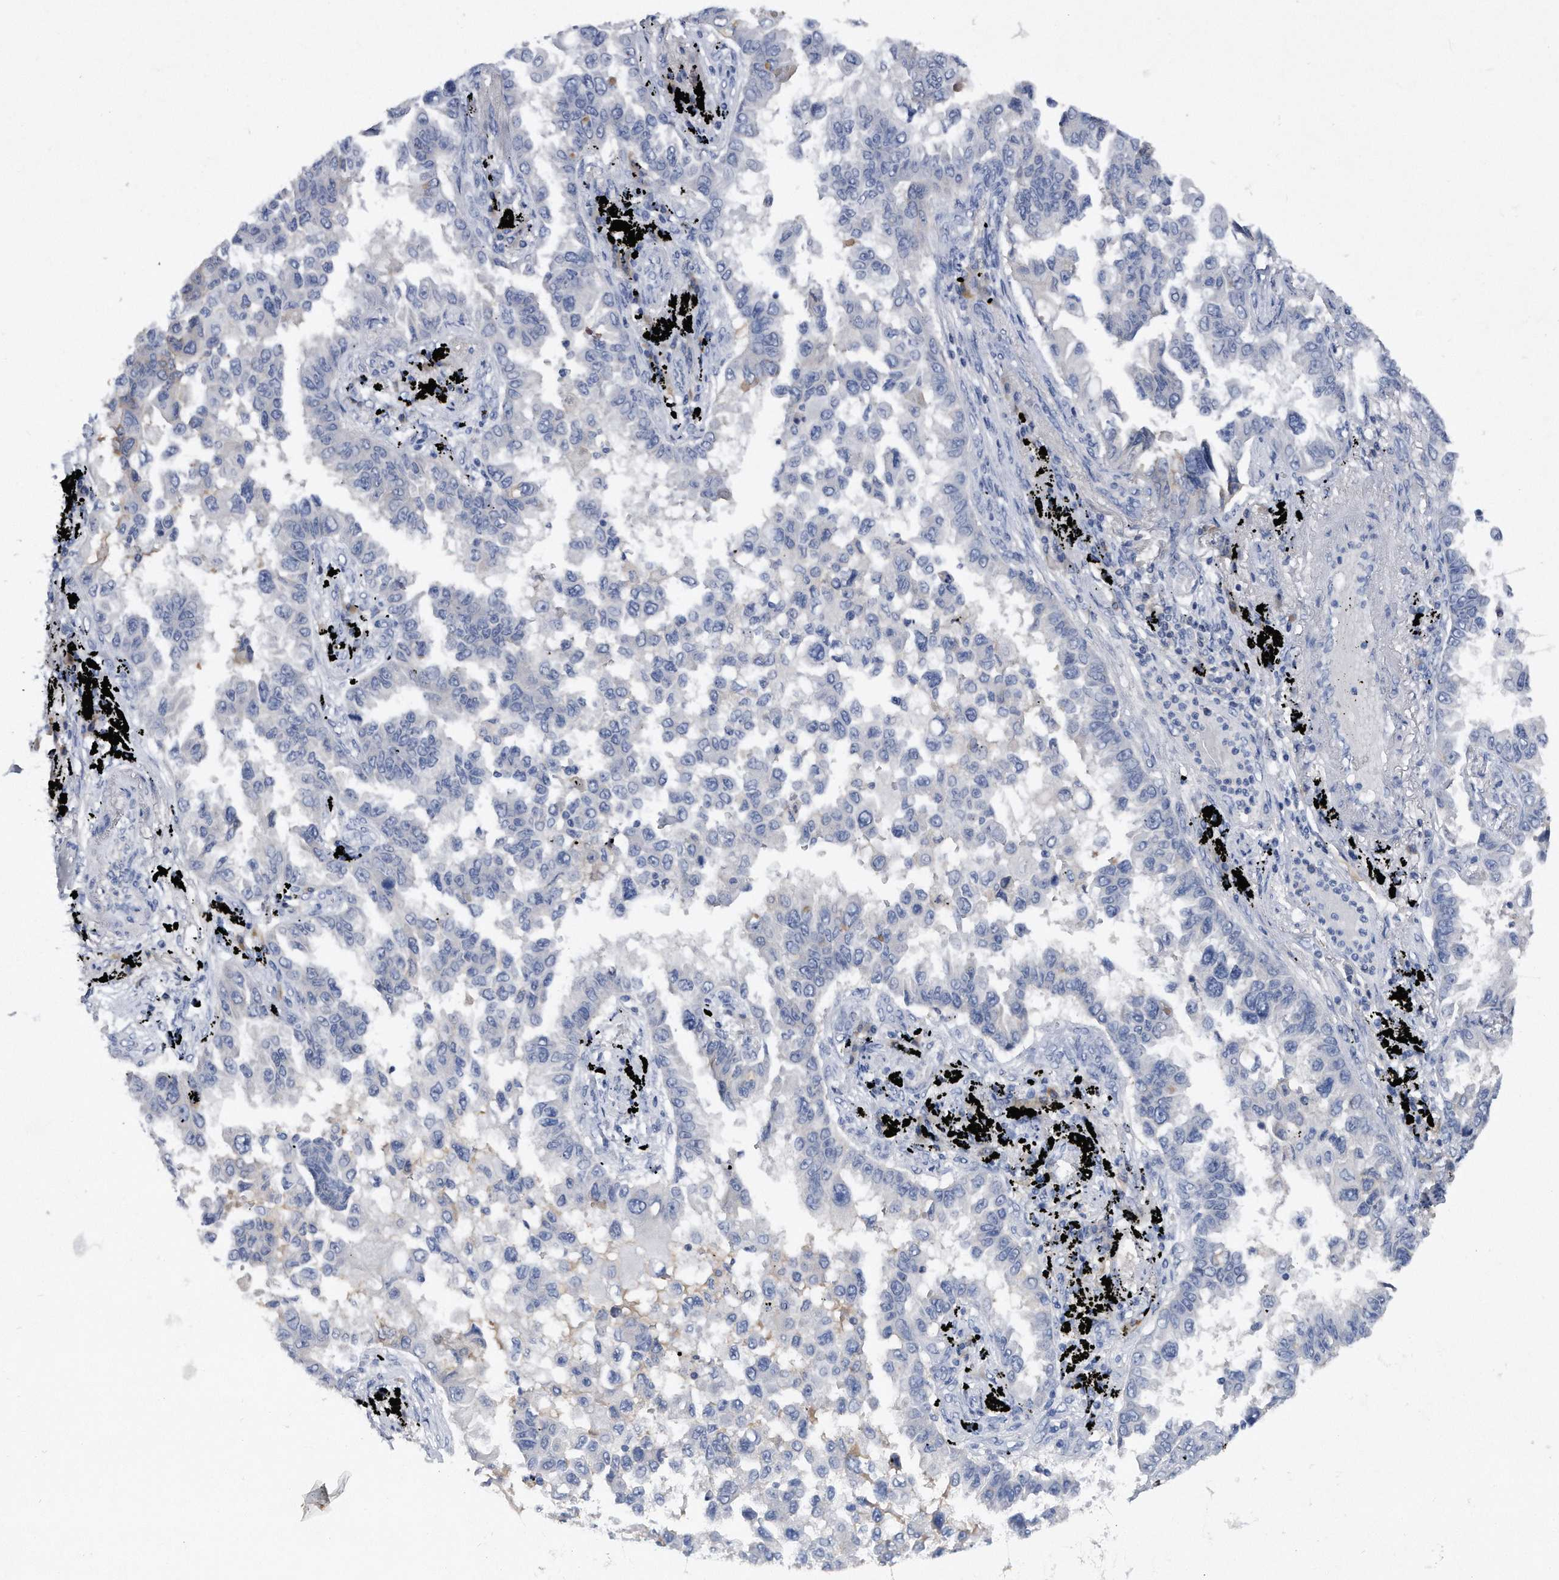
{"staining": {"intensity": "weak", "quantity": "<25%", "location": "cytoplasmic/membranous"}, "tissue": "lung cancer", "cell_type": "Tumor cells", "image_type": "cancer", "snomed": [{"axis": "morphology", "description": "Adenocarcinoma, NOS"}, {"axis": "topography", "description": "Lung"}], "caption": "Tumor cells are negative for brown protein staining in lung cancer (adenocarcinoma). Nuclei are stained in blue.", "gene": "ASNS", "patient": {"sex": "female", "age": 67}}